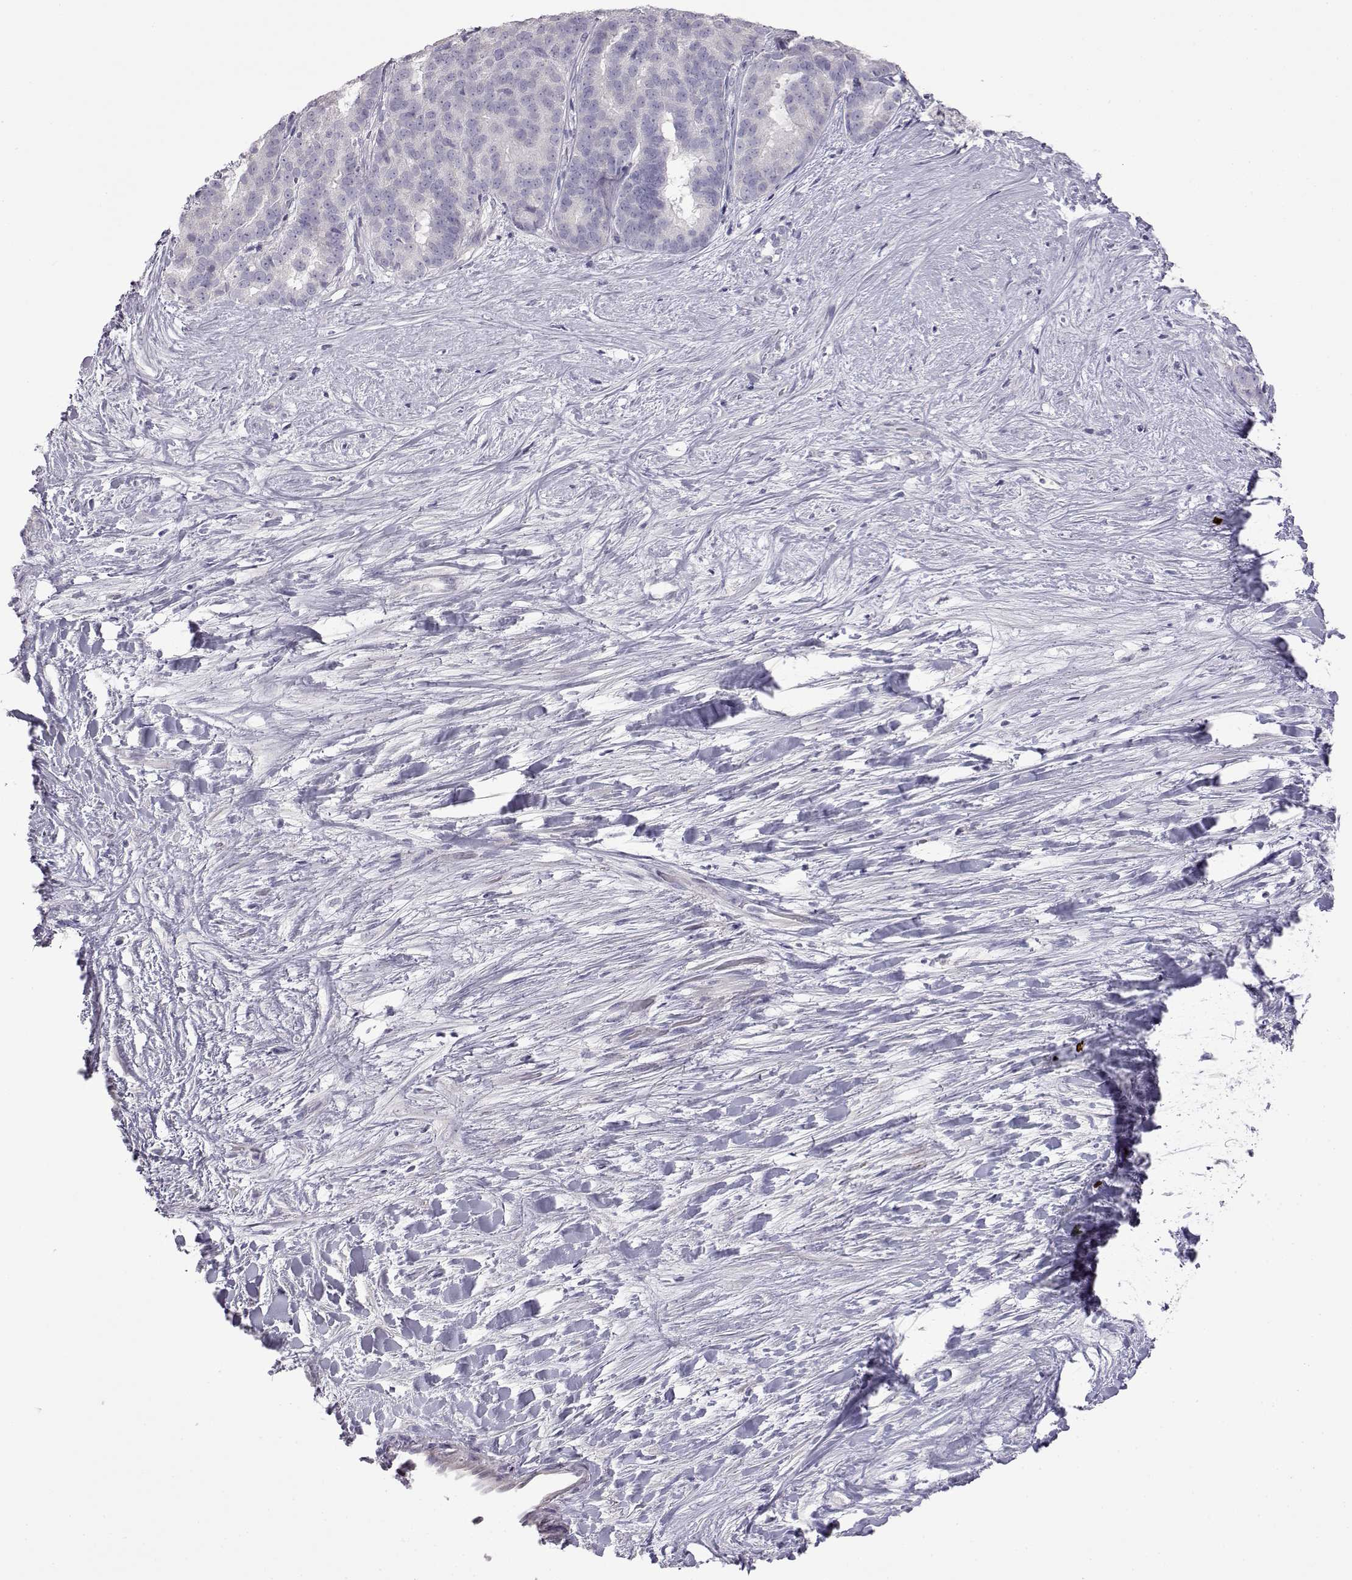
{"staining": {"intensity": "negative", "quantity": "none", "location": "none"}, "tissue": "liver cancer", "cell_type": "Tumor cells", "image_type": "cancer", "snomed": [{"axis": "morphology", "description": "Cholangiocarcinoma"}, {"axis": "topography", "description": "Liver"}], "caption": "The immunohistochemistry image has no significant expression in tumor cells of liver cancer (cholangiocarcinoma) tissue.", "gene": "VGF", "patient": {"sex": "female", "age": 47}}